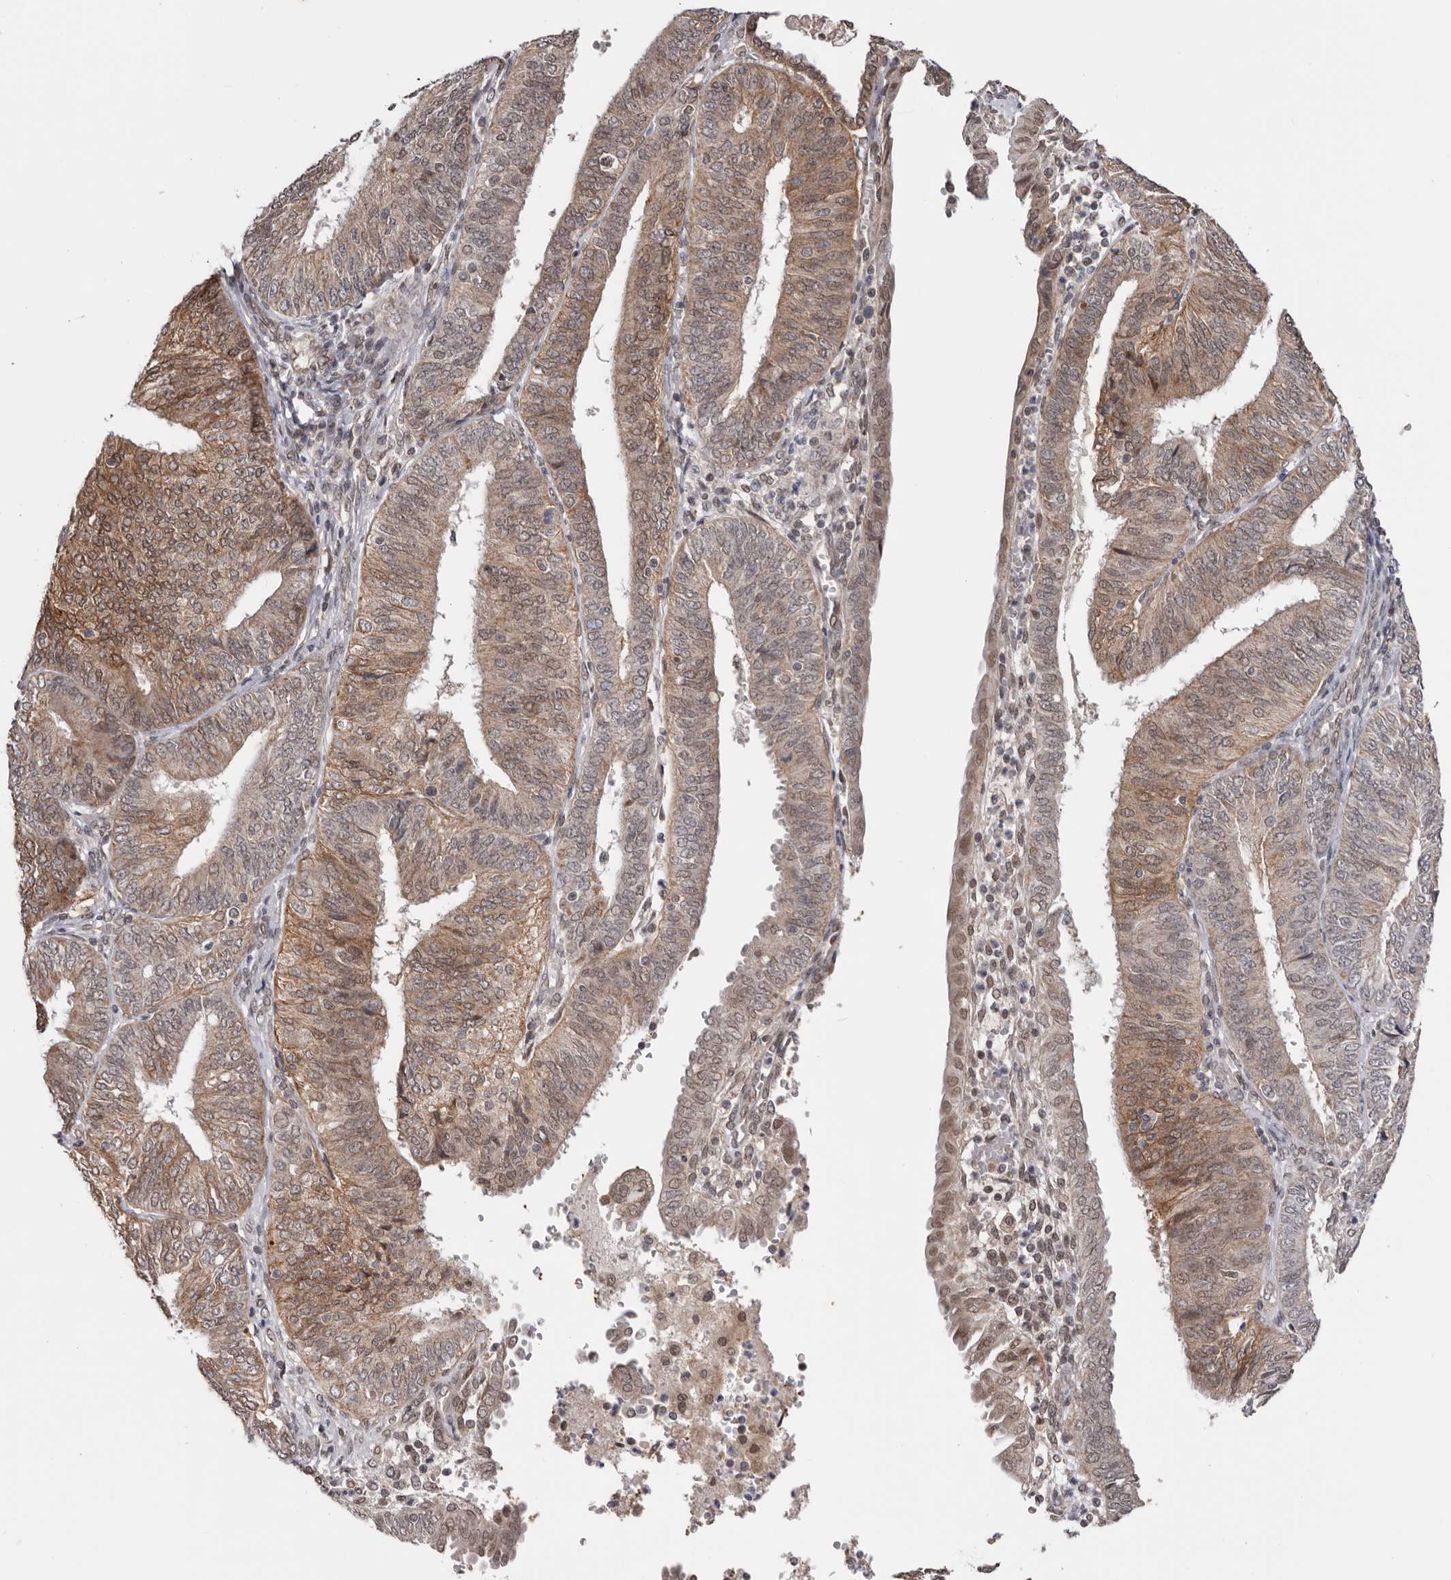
{"staining": {"intensity": "moderate", "quantity": "25%-75%", "location": "cytoplasmic/membranous,nuclear"}, "tissue": "endometrial cancer", "cell_type": "Tumor cells", "image_type": "cancer", "snomed": [{"axis": "morphology", "description": "Adenocarcinoma, NOS"}, {"axis": "topography", "description": "Endometrium"}], "caption": "Moderate cytoplasmic/membranous and nuclear positivity for a protein is seen in approximately 25%-75% of tumor cells of endometrial cancer using IHC.", "gene": "MOGAT2", "patient": {"sex": "female", "age": 58}}